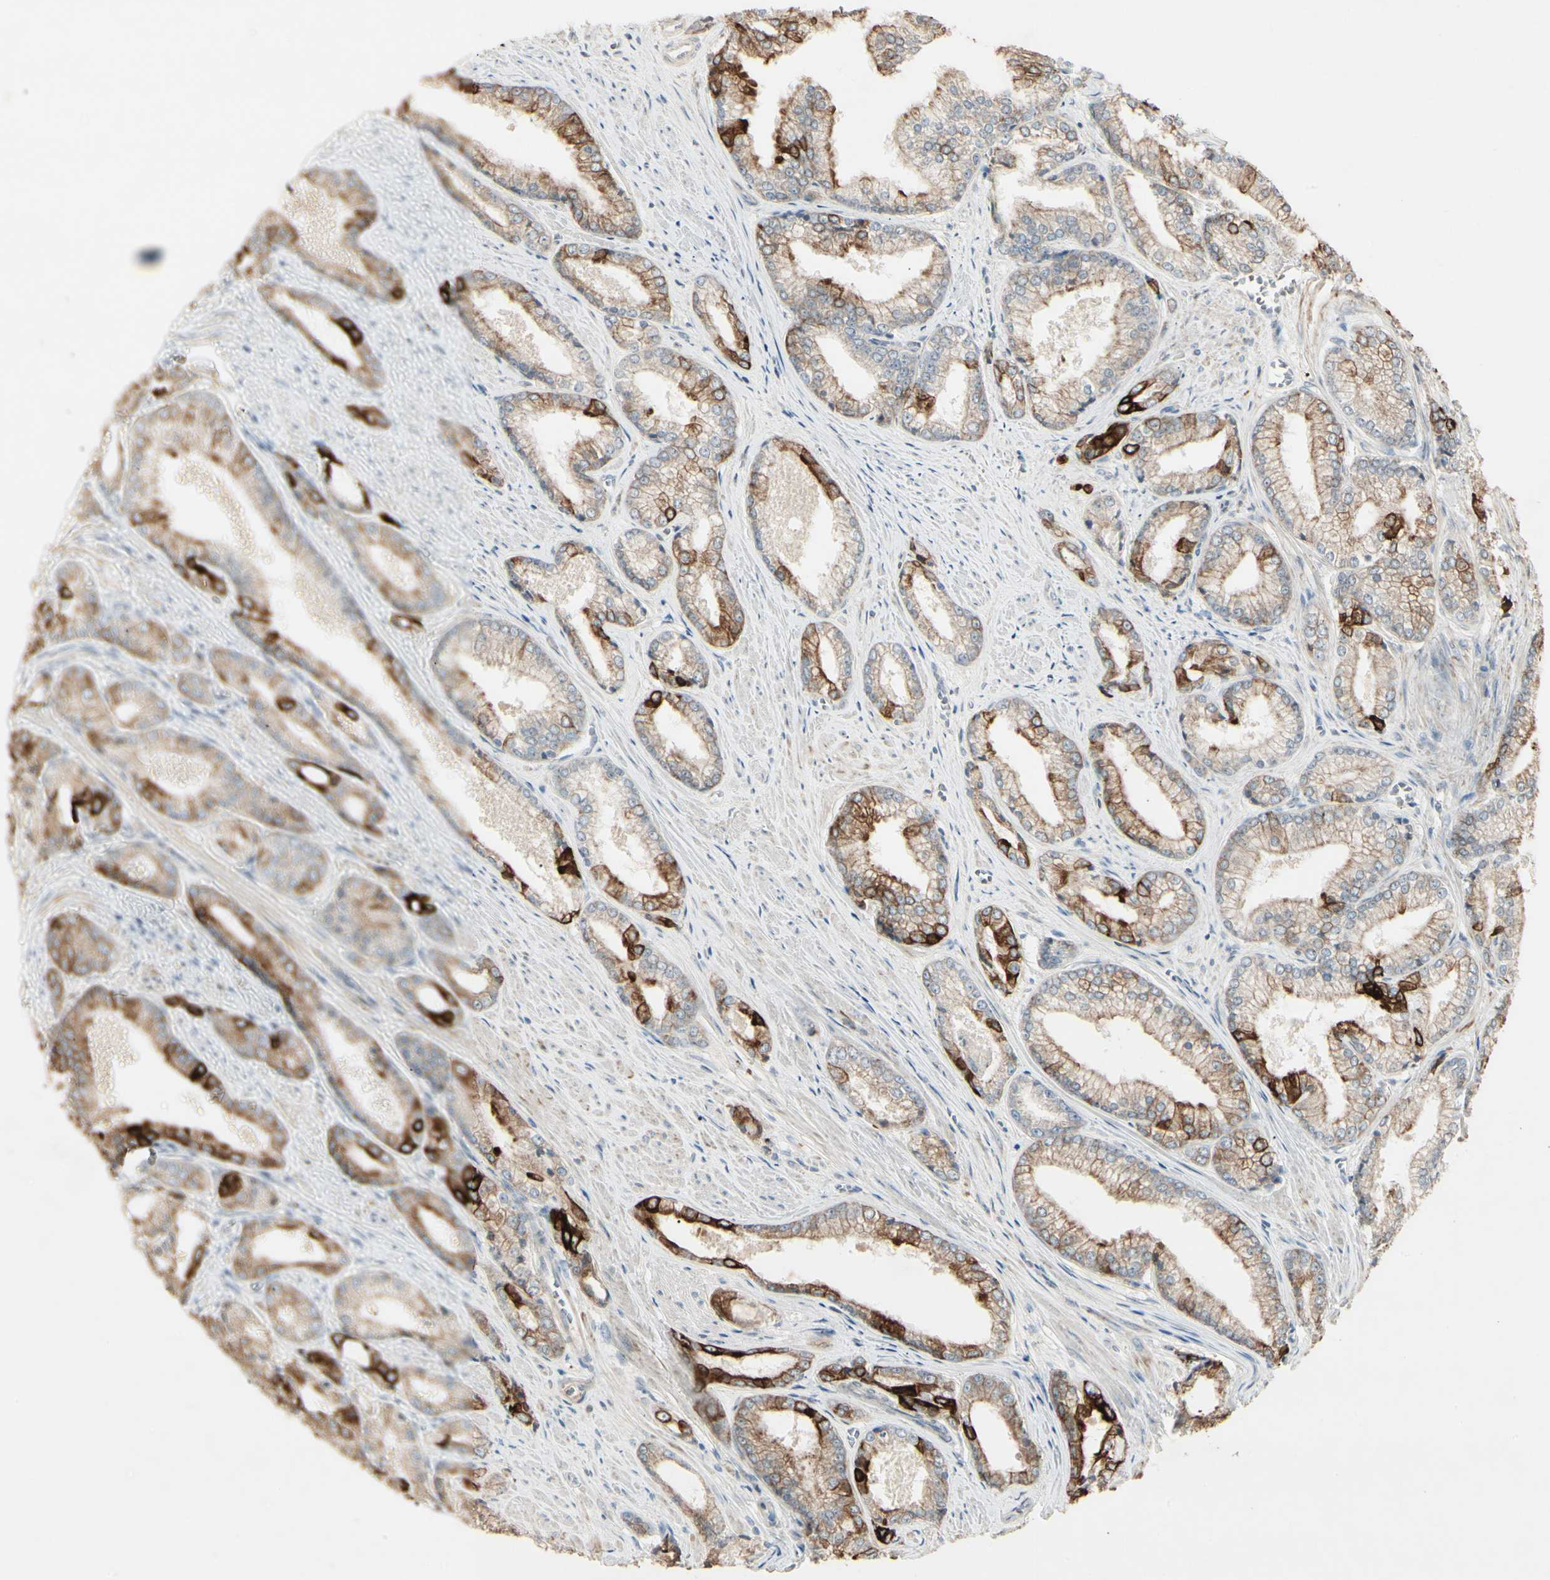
{"staining": {"intensity": "strong", "quantity": "<25%", "location": "cytoplasmic/membranous"}, "tissue": "prostate cancer", "cell_type": "Tumor cells", "image_type": "cancer", "snomed": [{"axis": "morphology", "description": "Adenocarcinoma, Low grade"}, {"axis": "topography", "description": "Prostate"}], "caption": "Approximately <25% of tumor cells in human prostate cancer (adenocarcinoma (low-grade)) demonstrate strong cytoplasmic/membranous protein expression as visualized by brown immunohistochemical staining.", "gene": "SKIL", "patient": {"sex": "male", "age": 64}}